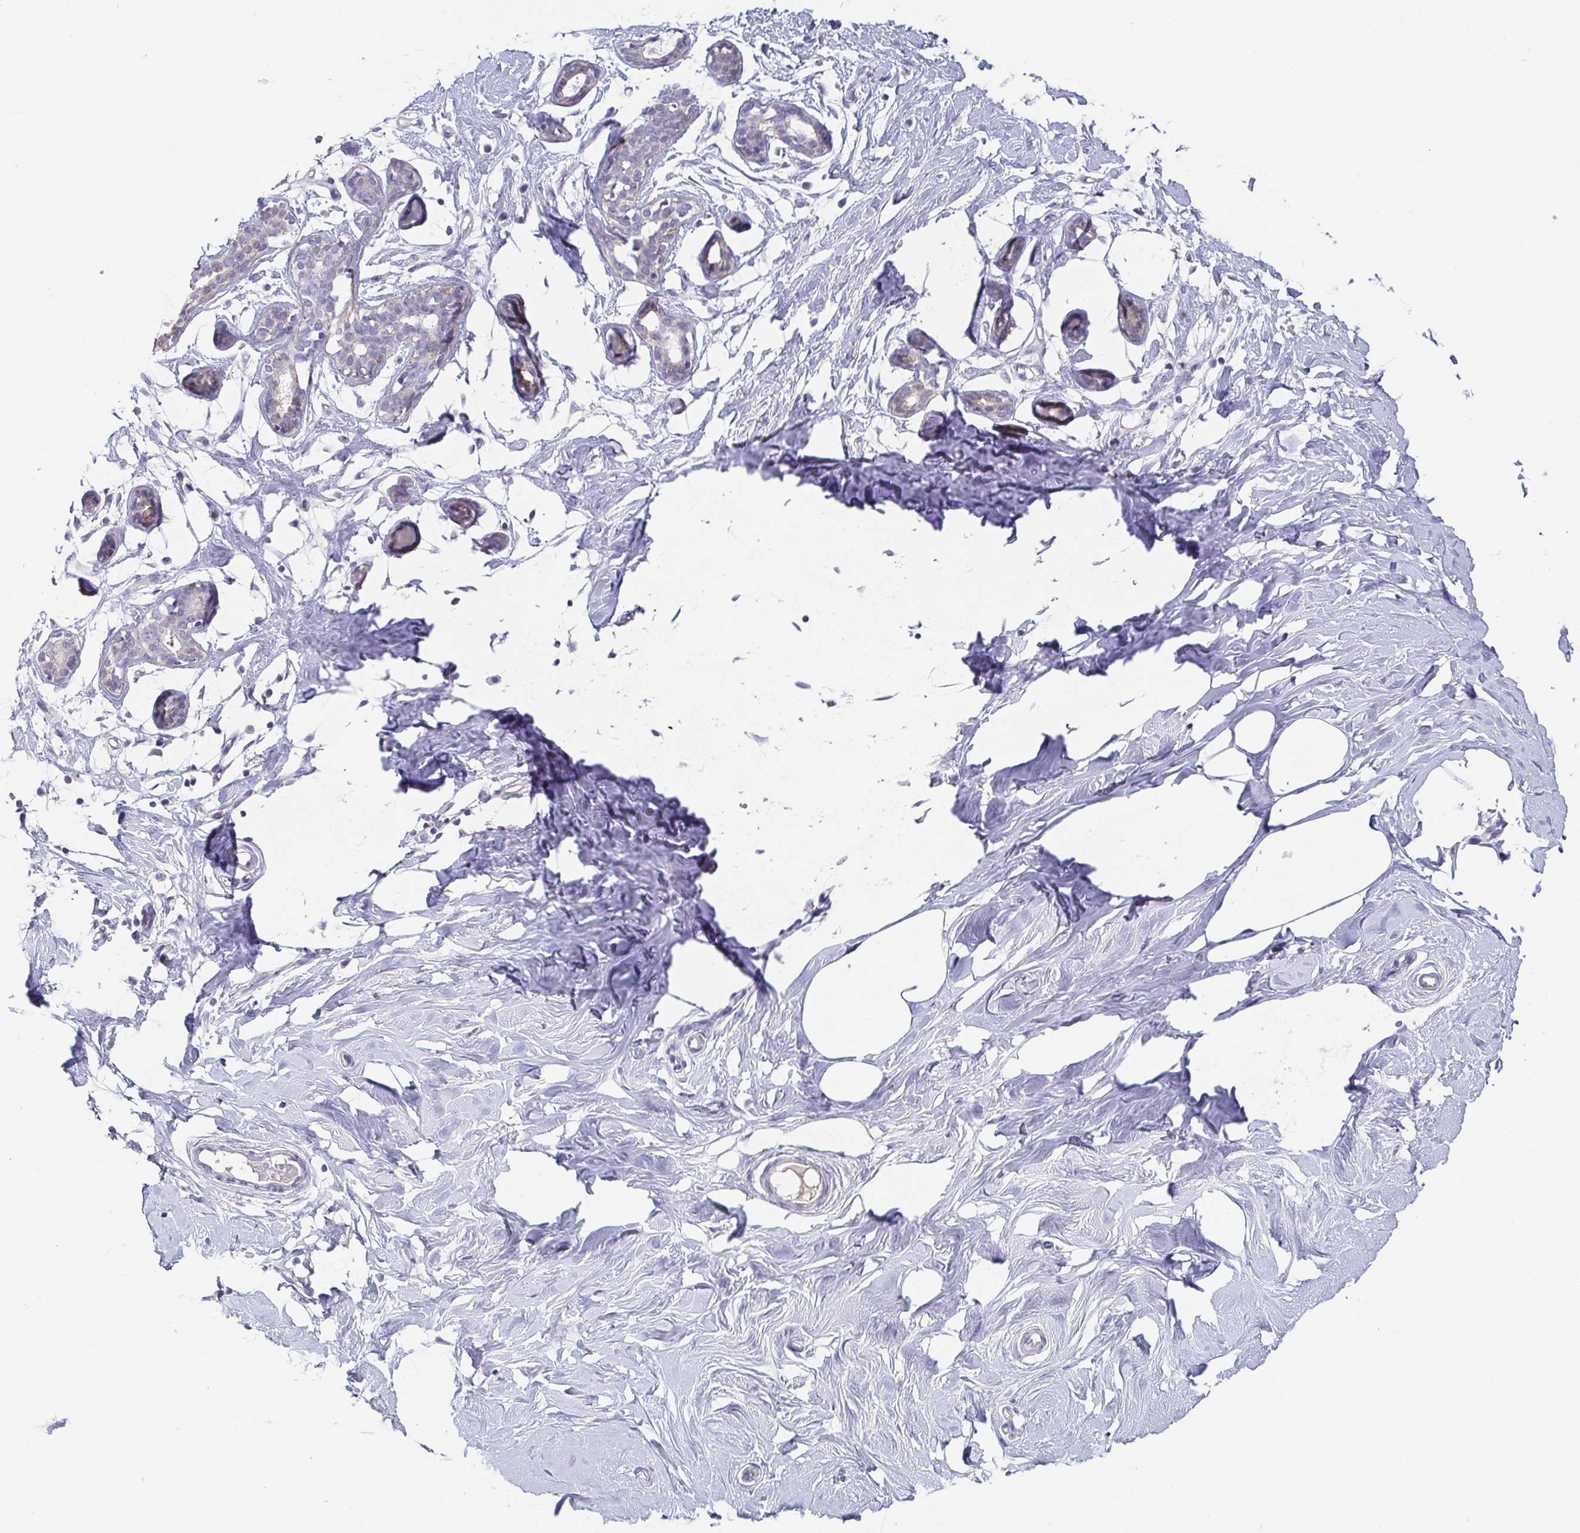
{"staining": {"intensity": "negative", "quantity": "none", "location": "none"}, "tissue": "breast", "cell_type": "Adipocytes", "image_type": "normal", "snomed": [{"axis": "morphology", "description": "Normal tissue, NOS"}, {"axis": "topography", "description": "Breast"}], "caption": "Immunohistochemistry (IHC) micrograph of normal breast: breast stained with DAB (3,3'-diaminobenzidine) demonstrates no significant protein staining in adipocytes.", "gene": "RNASE7", "patient": {"sex": "female", "age": 27}}